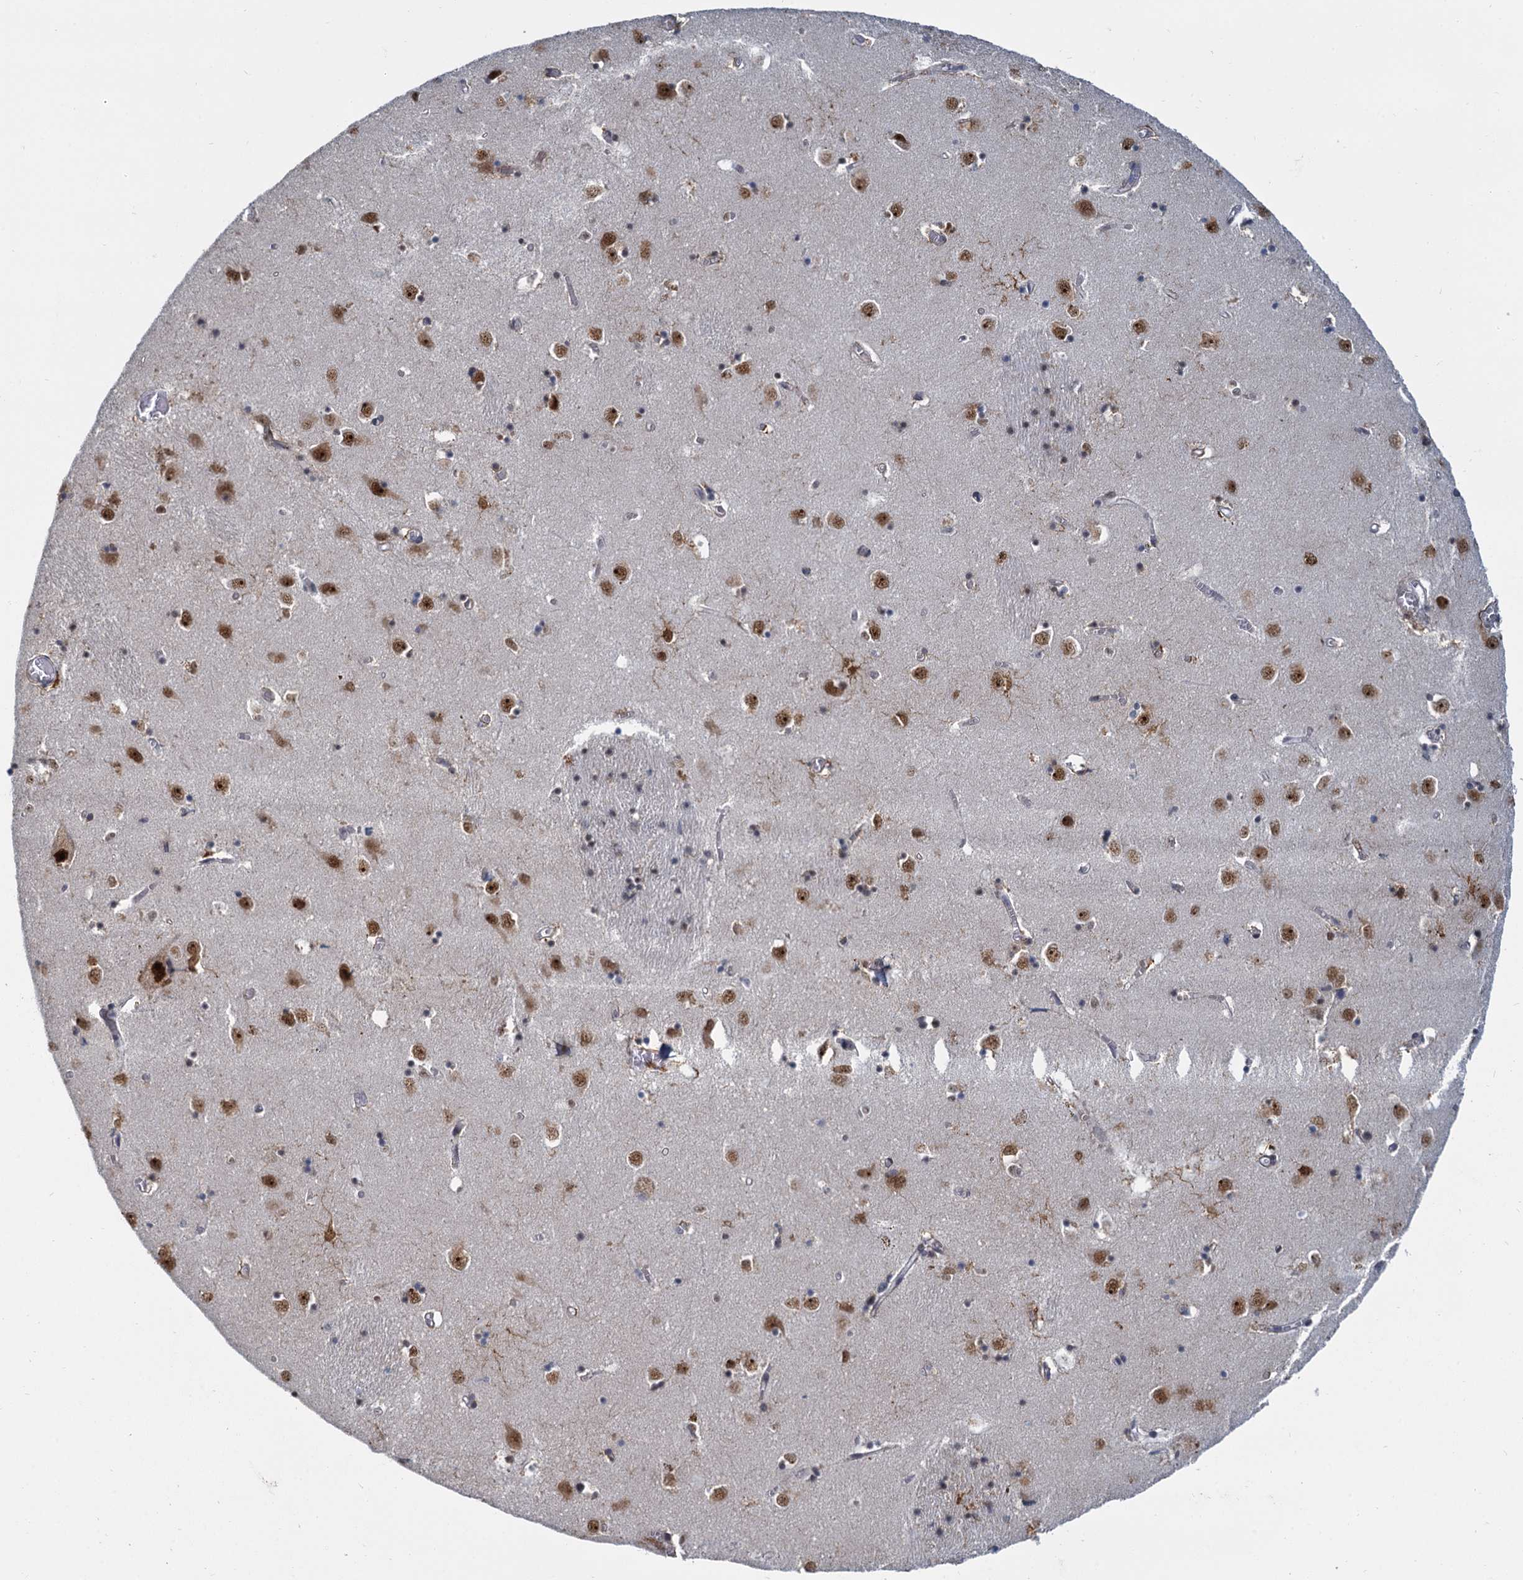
{"staining": {"intensity": "moderate", "quantity": "25%-75%", "location": "nuclear"}, "tissue": "caudate", "cell_type": "Glial cells", "image_type": "normal", "snomed": [{"axis": "morphology", "description": "Normal tissue, NOS"}, {"axis": "topography", "description": "Lateral ventricle wall"}], "caption": "Caudate stained with a brown dye exhibits moderate nuclear positive positivity in about 25%-75% of glial cells.", "gene": "RPRD1A", "patient": {"sex": "male", "age": 70}}